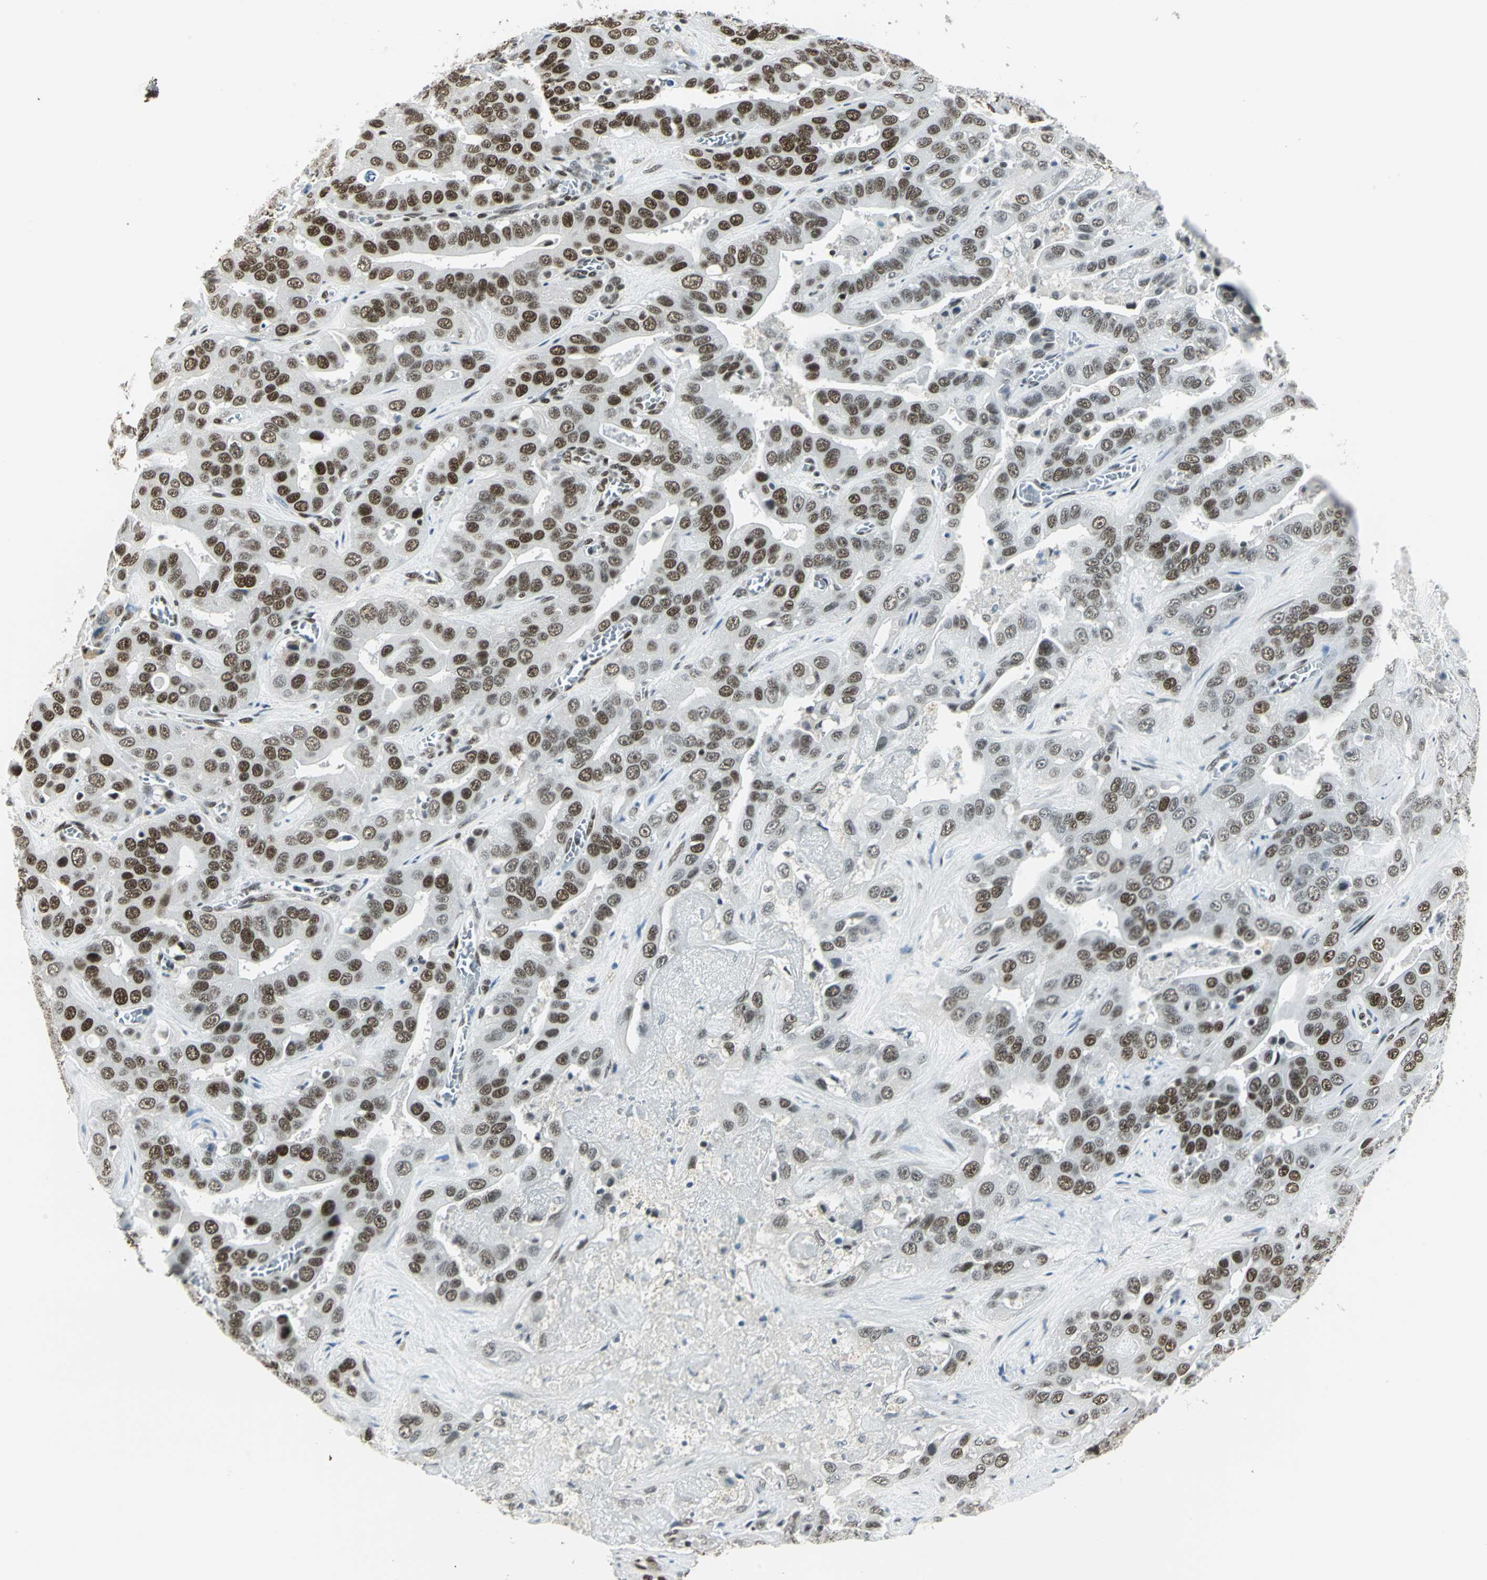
{"staining": {"intensity": "strong", "quantity": ">75%", "location": "nuclear"}, "tissue": "liver cancer", "cell_type": "Tumor cells", "image_type": "cancer", "snomed": [{"axis": "morphology", "description": "Cholangiocarcinoma"}, {"axis": "topography", "description": "Liver"}], "caption": "This image reveals liver cancer (cholangiocarcinoma) stained with immunohistochemistry to label a protein in brown. The nuclear of tumor cells show strong positivity for the protein. Nuclei are counter-stained blue.", "gene": "ADNP", "patient": {"sex": "female", "age": 52}}